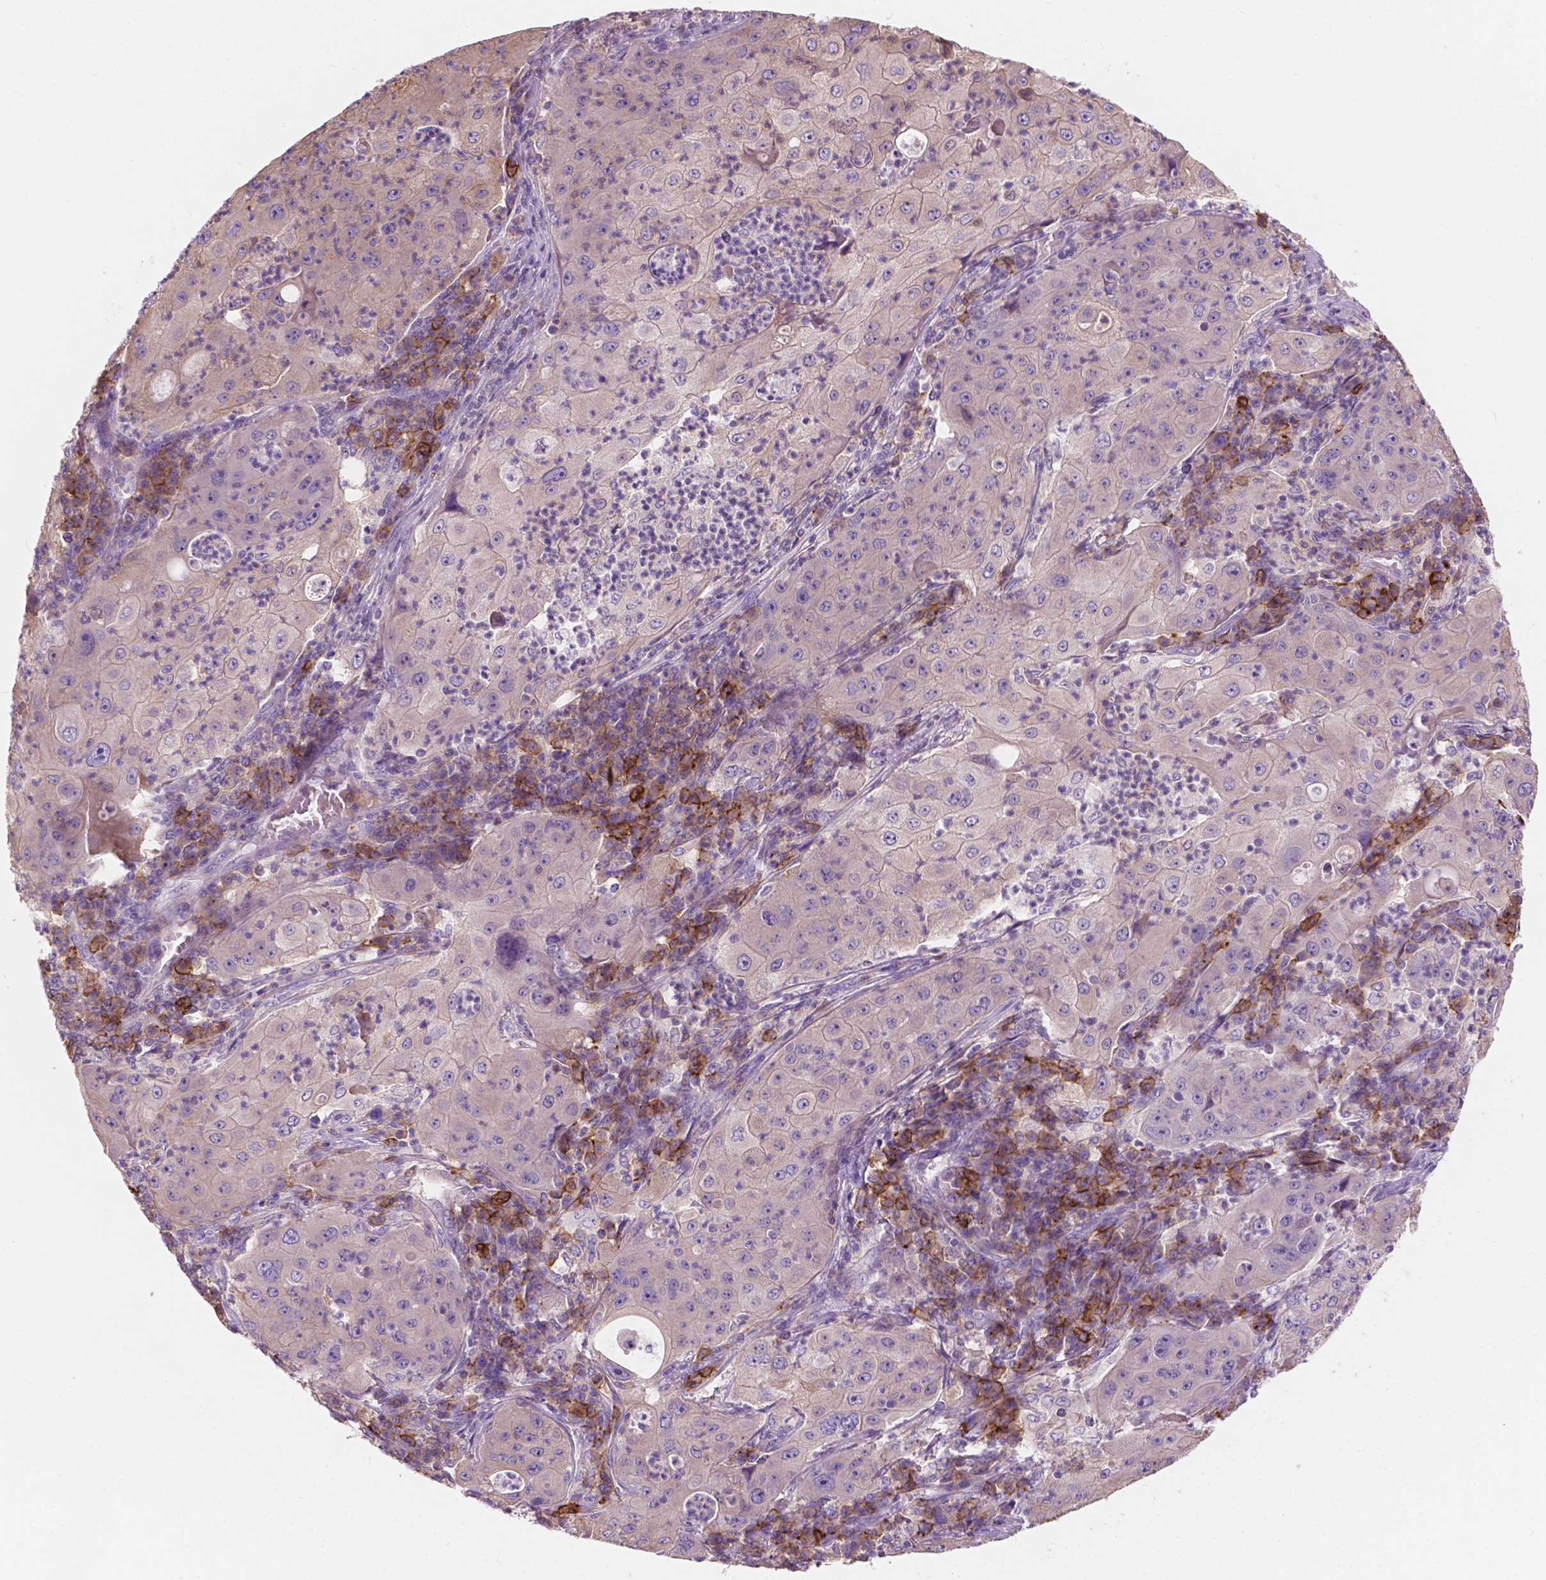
{"staining": {"intensity": "negative", "quantity": "none", "location": "none"}, "tissue": "lung cancer", "cell_type": "Tumor cells", "image_type": "cancer", "snomed": [{"axis": "morphology", "description": "Squamous cell carcinoma, NOS"}, {"axis": "topography", "description": "Lung"}], "caption": "Protein analysis of lung cancer shows no significant staining in tumor cells.", "gene": "SEMA4A", "patient": {"sex": "female", "age": 59}}